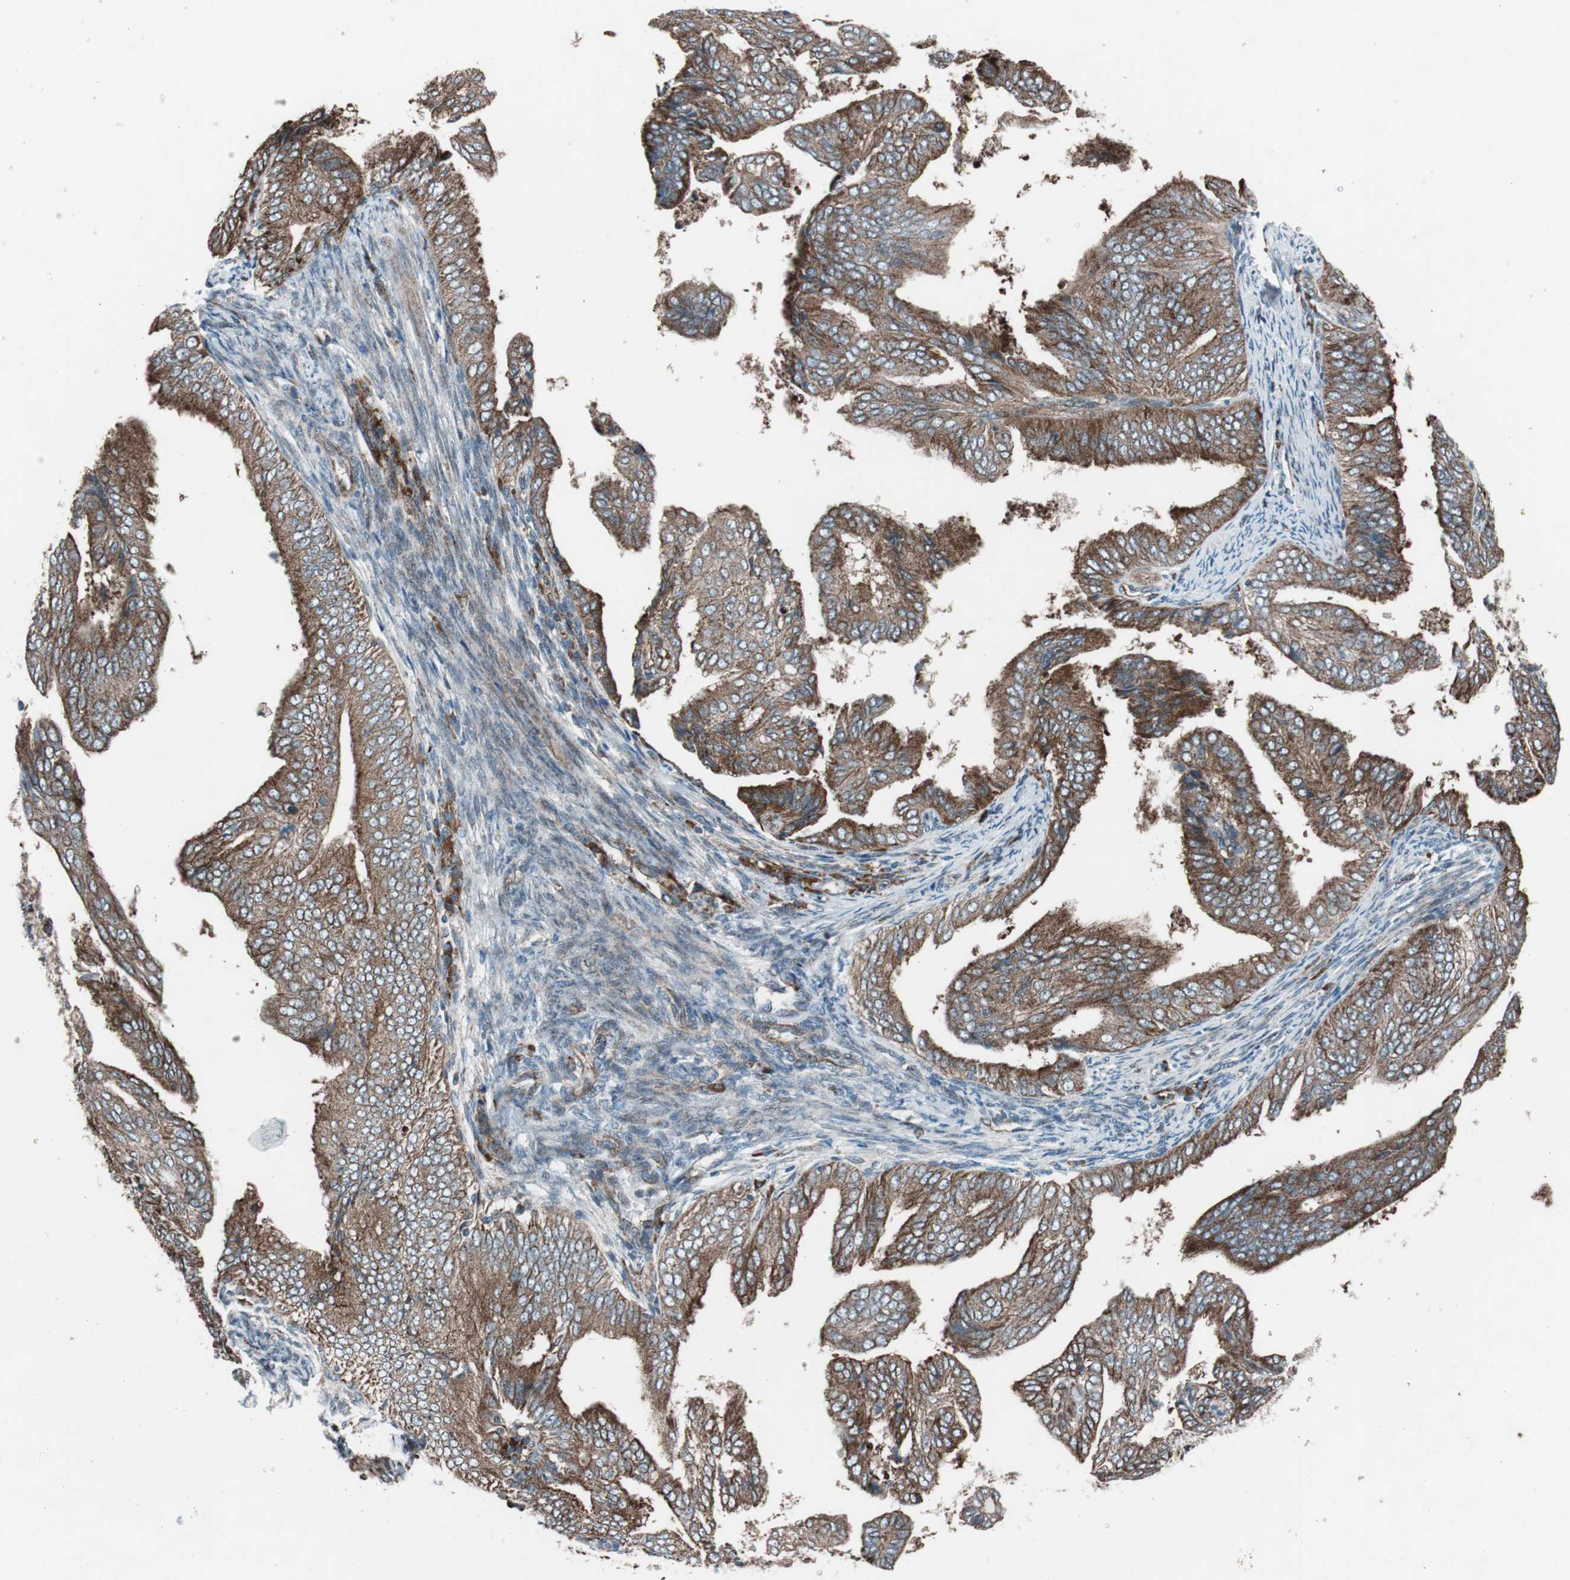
{"staining": {"intensity": "strong", "quantity": ">75%", "location": "cytoplasmic/membranous"}, "tissue": "endometrial cancer", "cell_type": "Tumor cells", "image_type": "cancer", "snomed": [{"axis": "morphology", "description": "Adenocarcinoma, NOS"}, {"axis": "topography", "description": "Endometrium"}], "caption": "This photomicrograph demonstrates adenocarcinoma (endometrial) stained with immunohistochemistry (IHC) to label a protein in brown. The cytoplasmic/membranous of tumor cells show strong positivity for the protein. Nuclei are counter-stained blue.", "gene": "CCL14", "patient": {"sex": "female", "age": 58}}